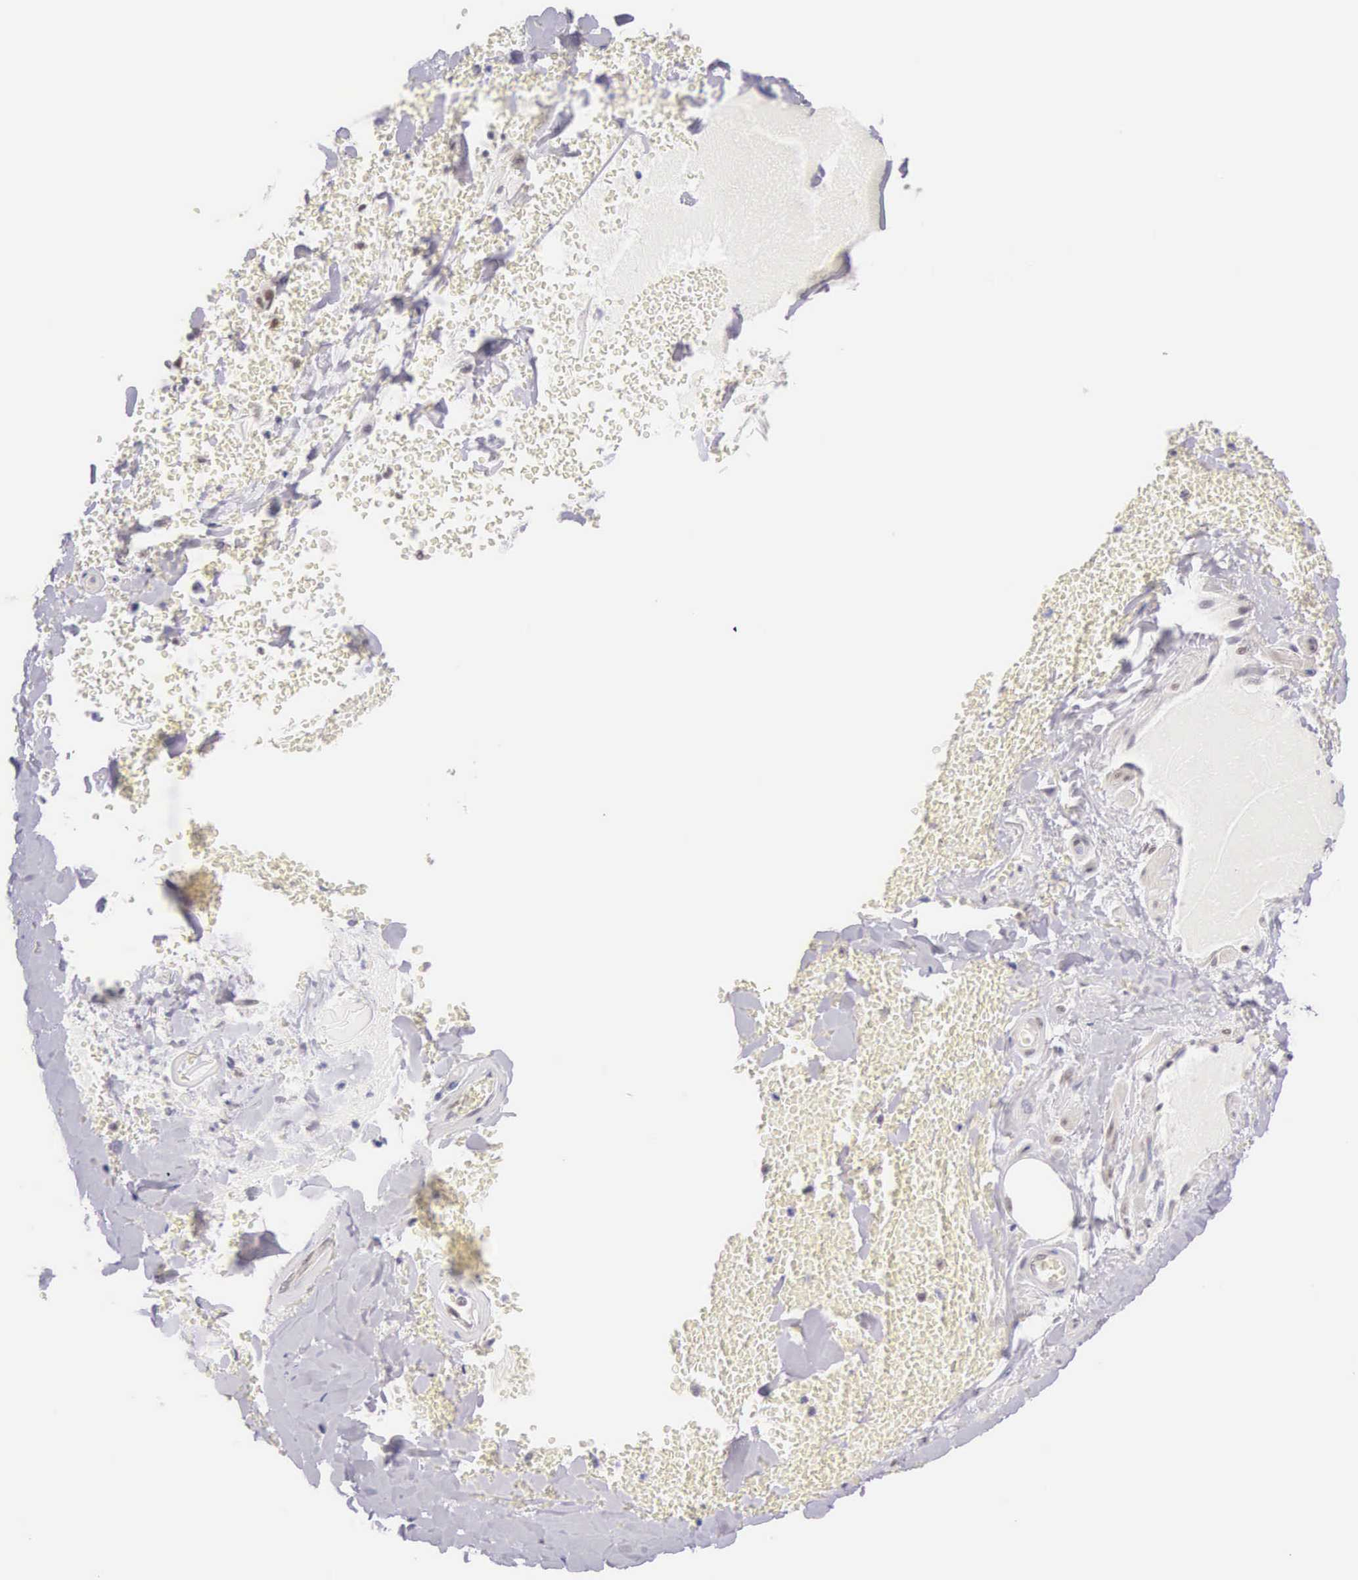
{"staining": {"intensity": "negative", "quantity": "none", "location": "none"}, "tissue": "adipose tissue", "cell_type": "Adipocytes", "image_type": "normal", "snomed": [{"axis": "morphology", "description": "Normal tissue, NOS"}, {"axis": "topography", "description": "Cartilage tissue"}, {"axis": "topography", "description": "Lung"}], "caption": "This is a image of IHC staining of benign adipose tissue, which shows no positivity in adipocytes. (Stains: DAB (3,3'-diaminobenzidine) immunohistochemistry with hematoxylin counter stain, Microscopy: brightfield microscopy at high magnification).", "gene": "CCDC117", "patient": {"sex": "male", "age": 65}}